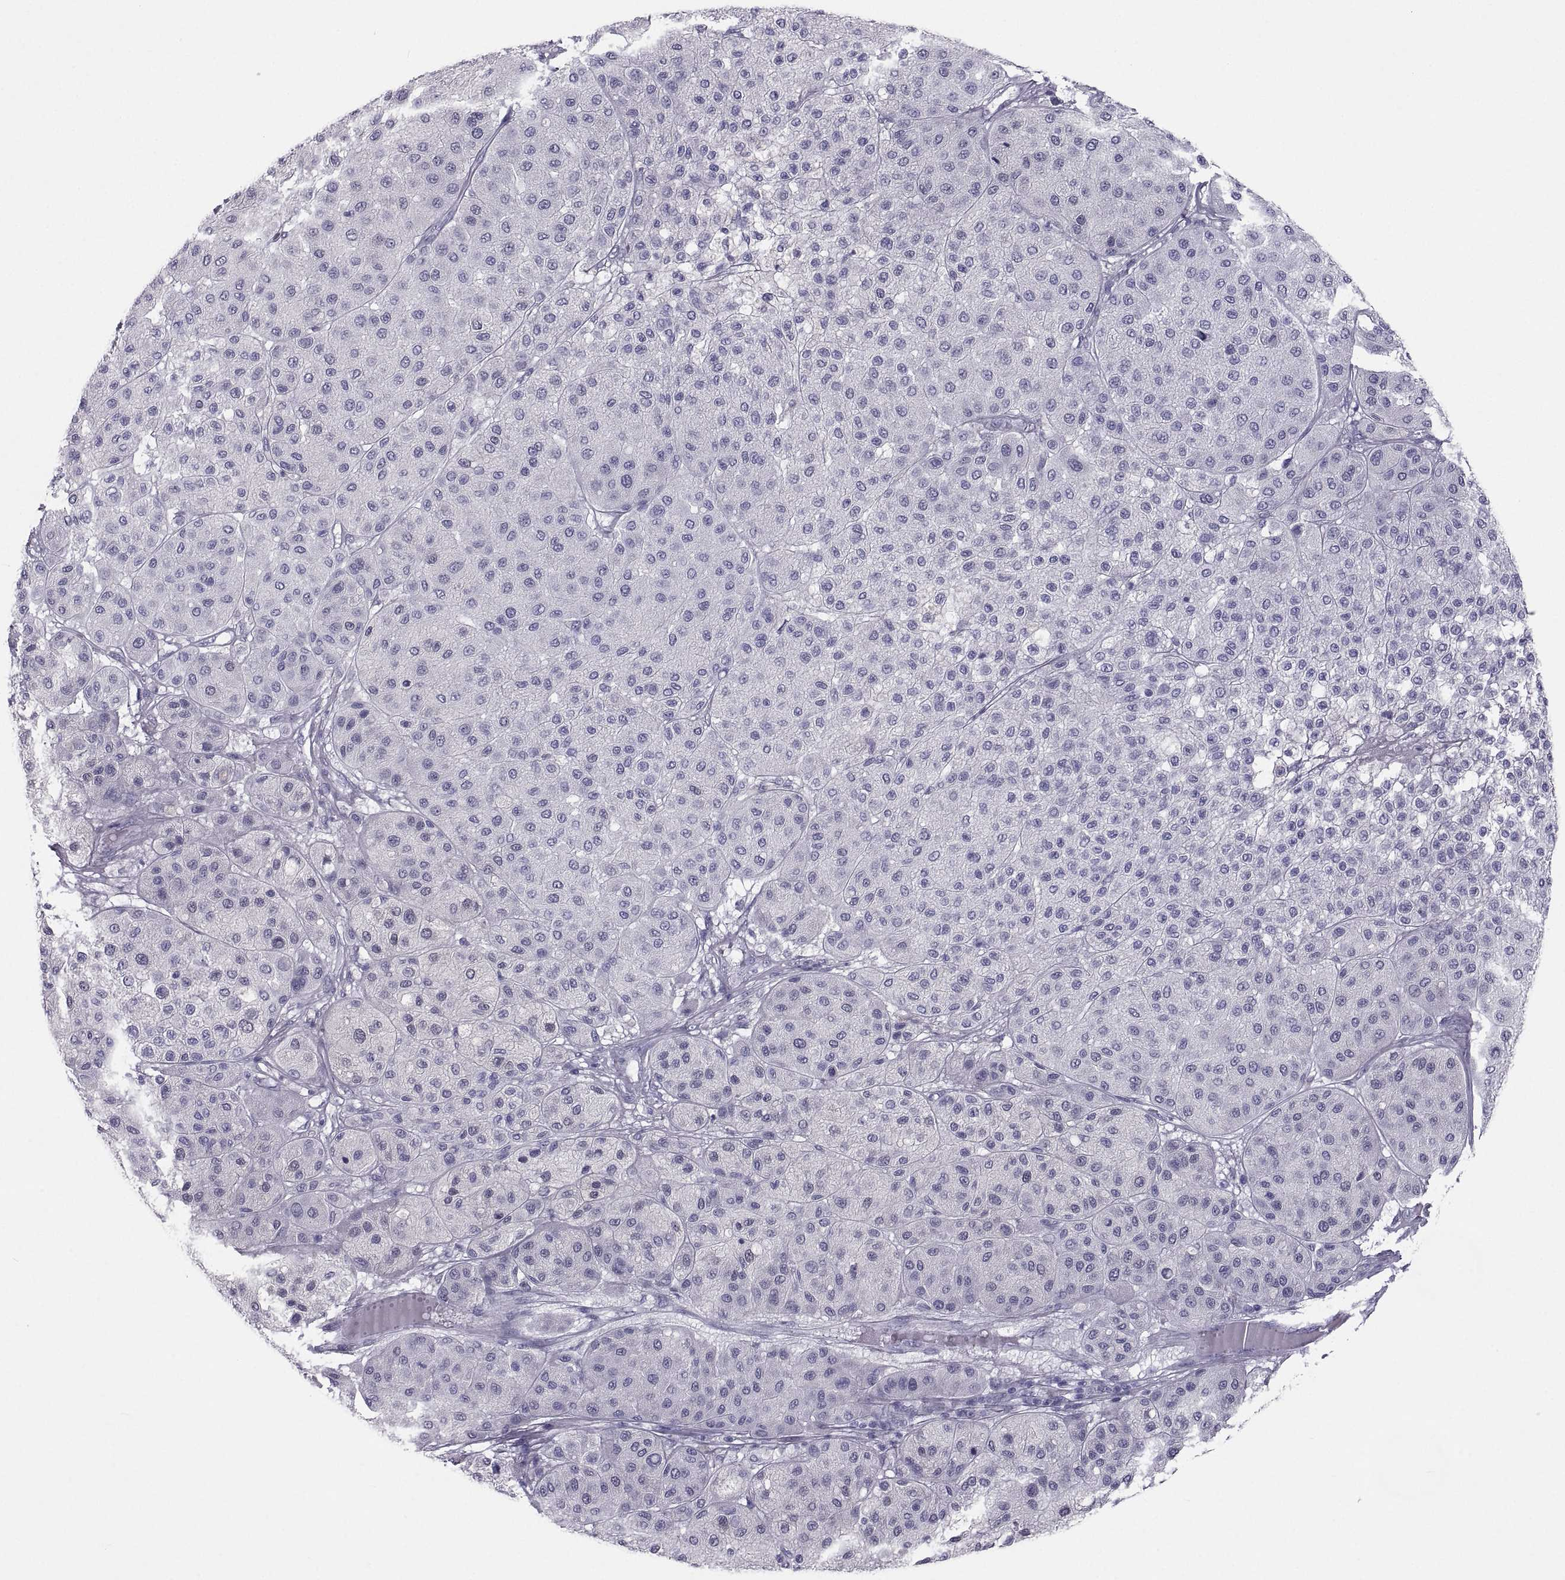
{"staining": {"intensity": "negative", "quantity": "none", "location": "none"}, "tissue": "melanoma", "cell_type": "Tumor cells", "image_type": "cancer", "snomed": [{"axis": "morphology", "description": "Malignant melanoma, Metastatic site"}, {"axis": "topography", "description": "Smooth muscle"}], "caption": "Tumor cells are negative for protein expression in human melanoma. The staining was performed using DAB to visualize the protein expression in brown, while the nuclei were stained in blue with hematoxylin (Magnification: 20x).", "gene": "PCSK1N", "patient": {"sex": "male", "age": 41}}